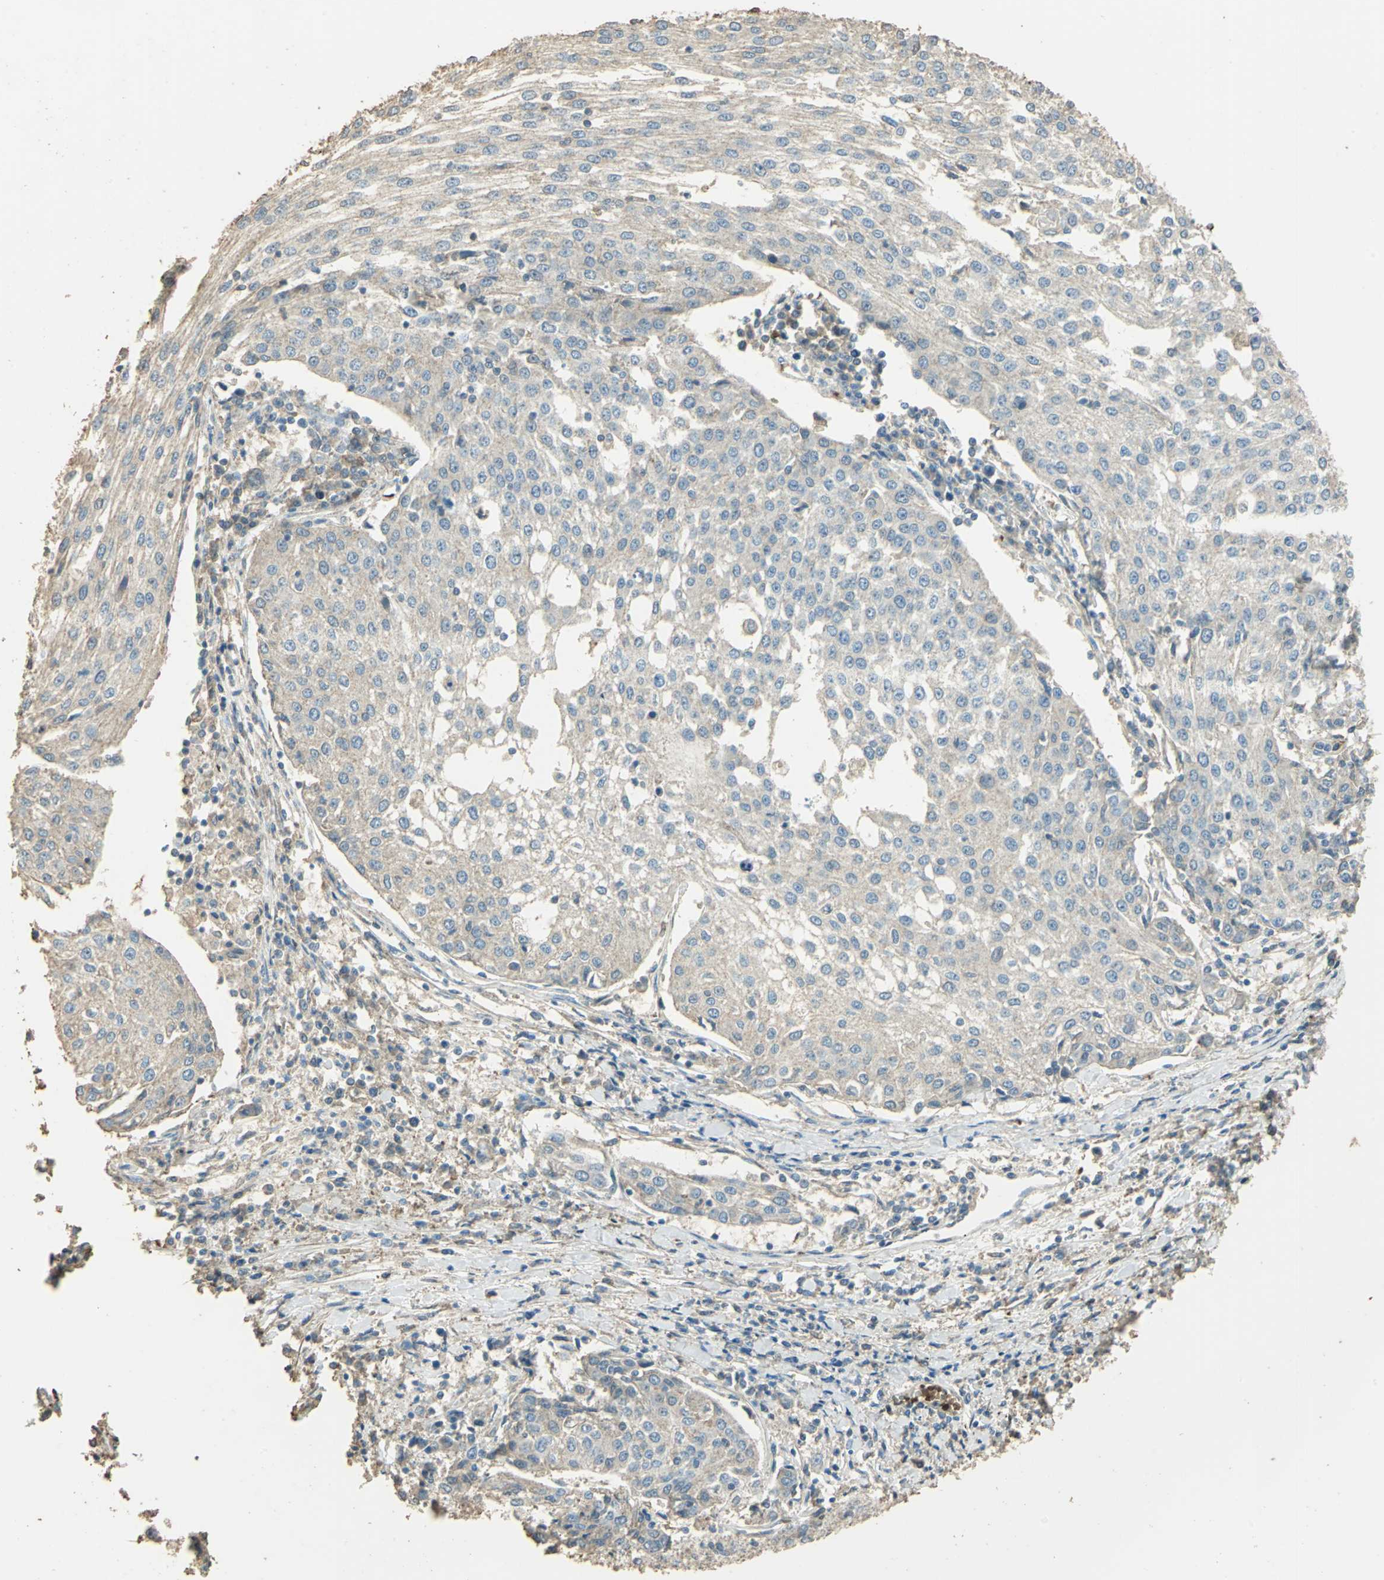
{"staining": {"intensity": "weak", "quantity": "25%-75%", "location": "cytoplasmic/membranous"}, "tissue": "urothelial cancer", "cell_type": "Tumor cells", "image_type": "cancer", "snomed": [{"axis": "morphology", "description": "Urothelial carcinoma, High grade"}, {"axis": "topography", "description": "Urinary bladder"}], "caption": "High-magnification brightfield microscopy of urothelial carcinoma (high-grade) stained with DAB (brown) and counterstained with hematoxylin (blue). tumor cells exhibit weak cytoplasmic/membranous staining is present in about25%-75% of cells.", "gene": "TRAPPC2", "patient": {"sex": "female", "age": 85}}